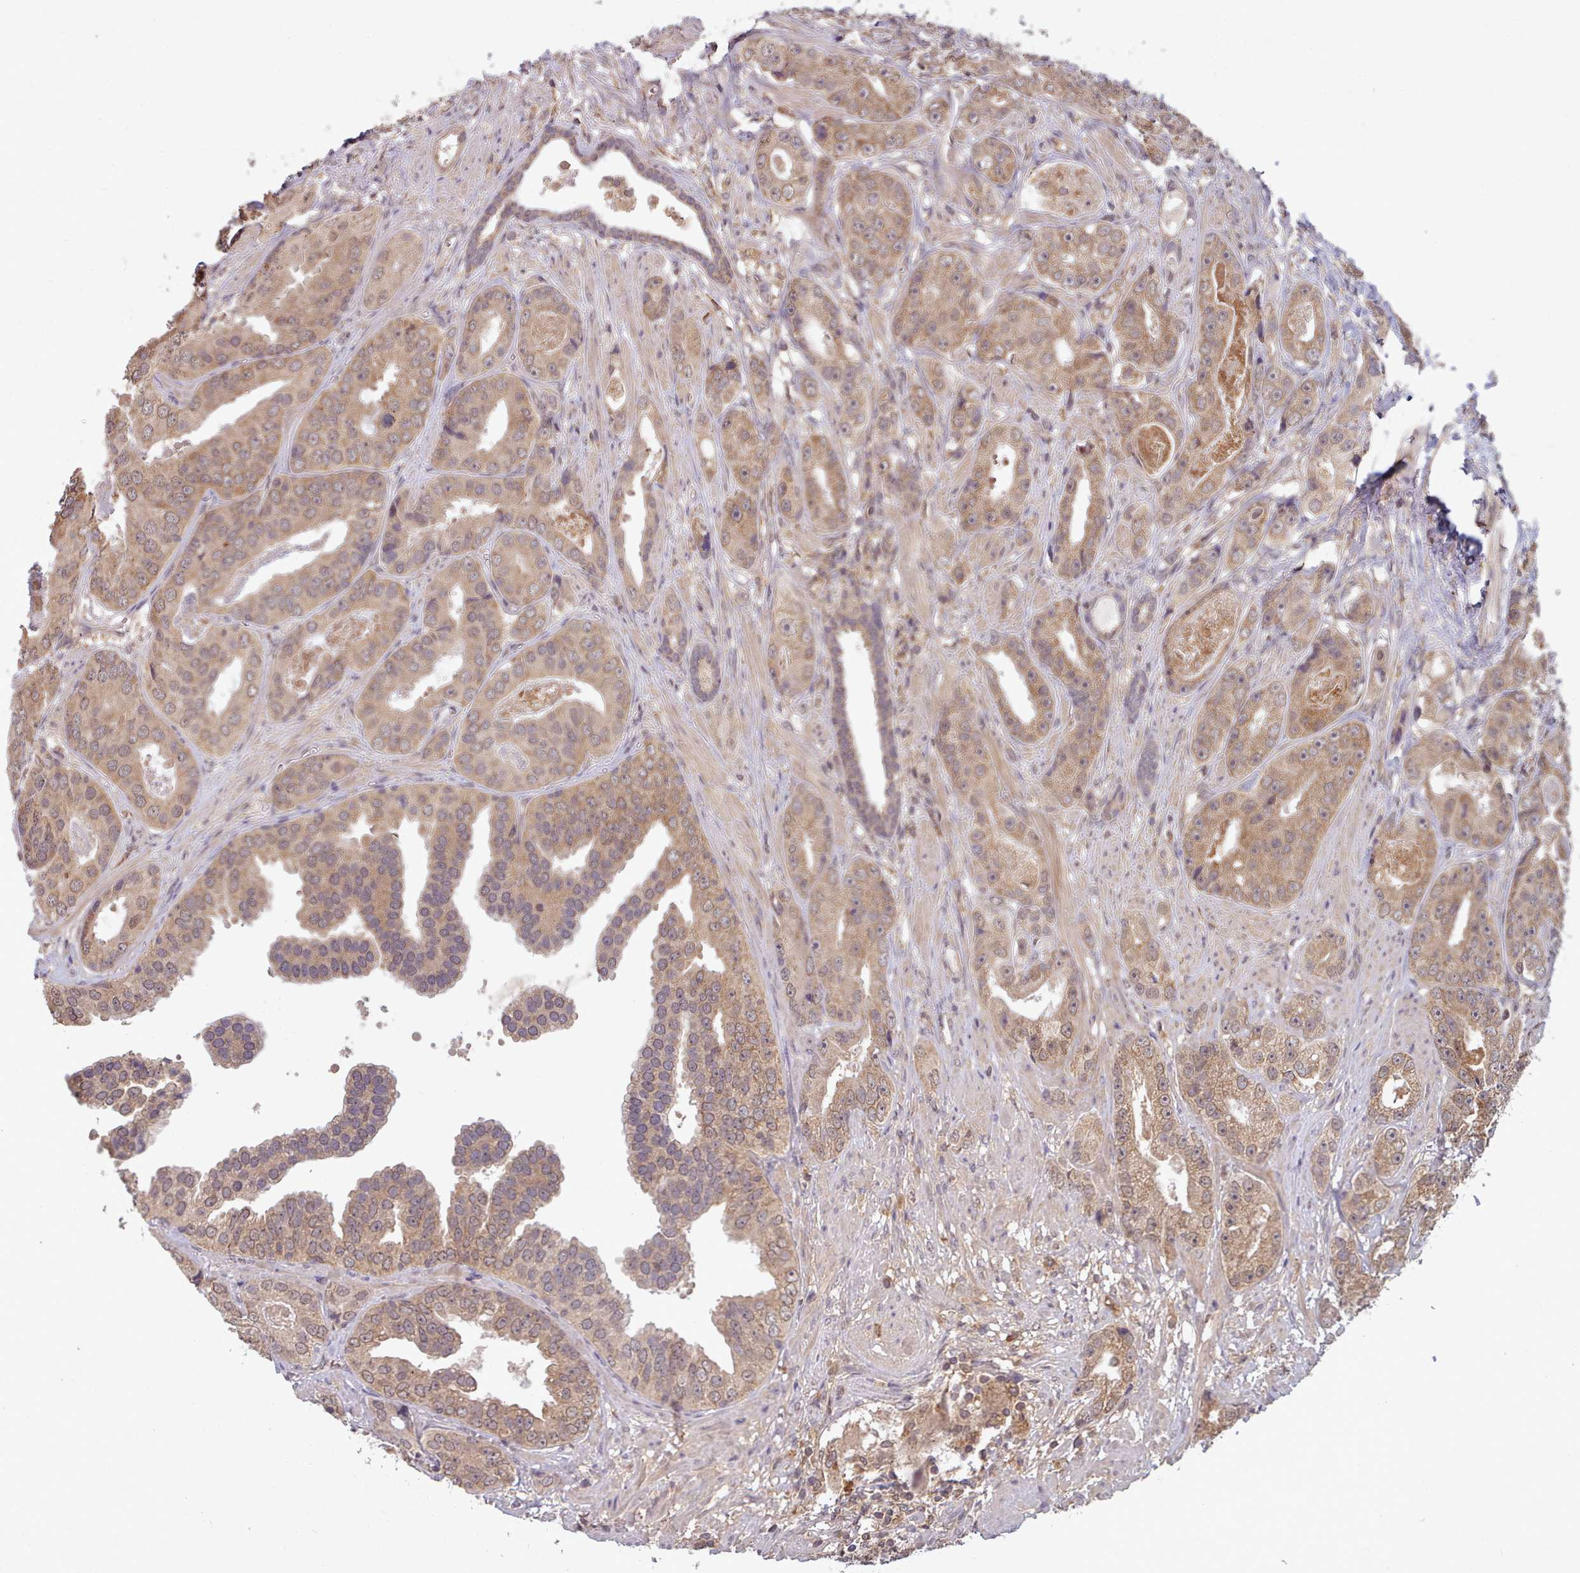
{"staining": {"intensity": "moderate", "quantity": ">75%", "location": "cytoplasmic/membranous"}, "tissue": "prostate cancer", "cell_type": "Tumor cells", "image_type": "cancer", "snomed": [{"axis": "morphology", "description": "Adenocarcinoma, High grade"}, {"axis": "topography", "description": "Prostate"}], "caption": "This photomicrograph shows immunohistochemistry staining of adenocarcinoma (high-grade) (prostate), with medium moderate cytoplasmic/membranous expression in approximately >75% of tumor cells.", "gene": "PIP4P1", "patient": {"sex": "male", "age": 71}}